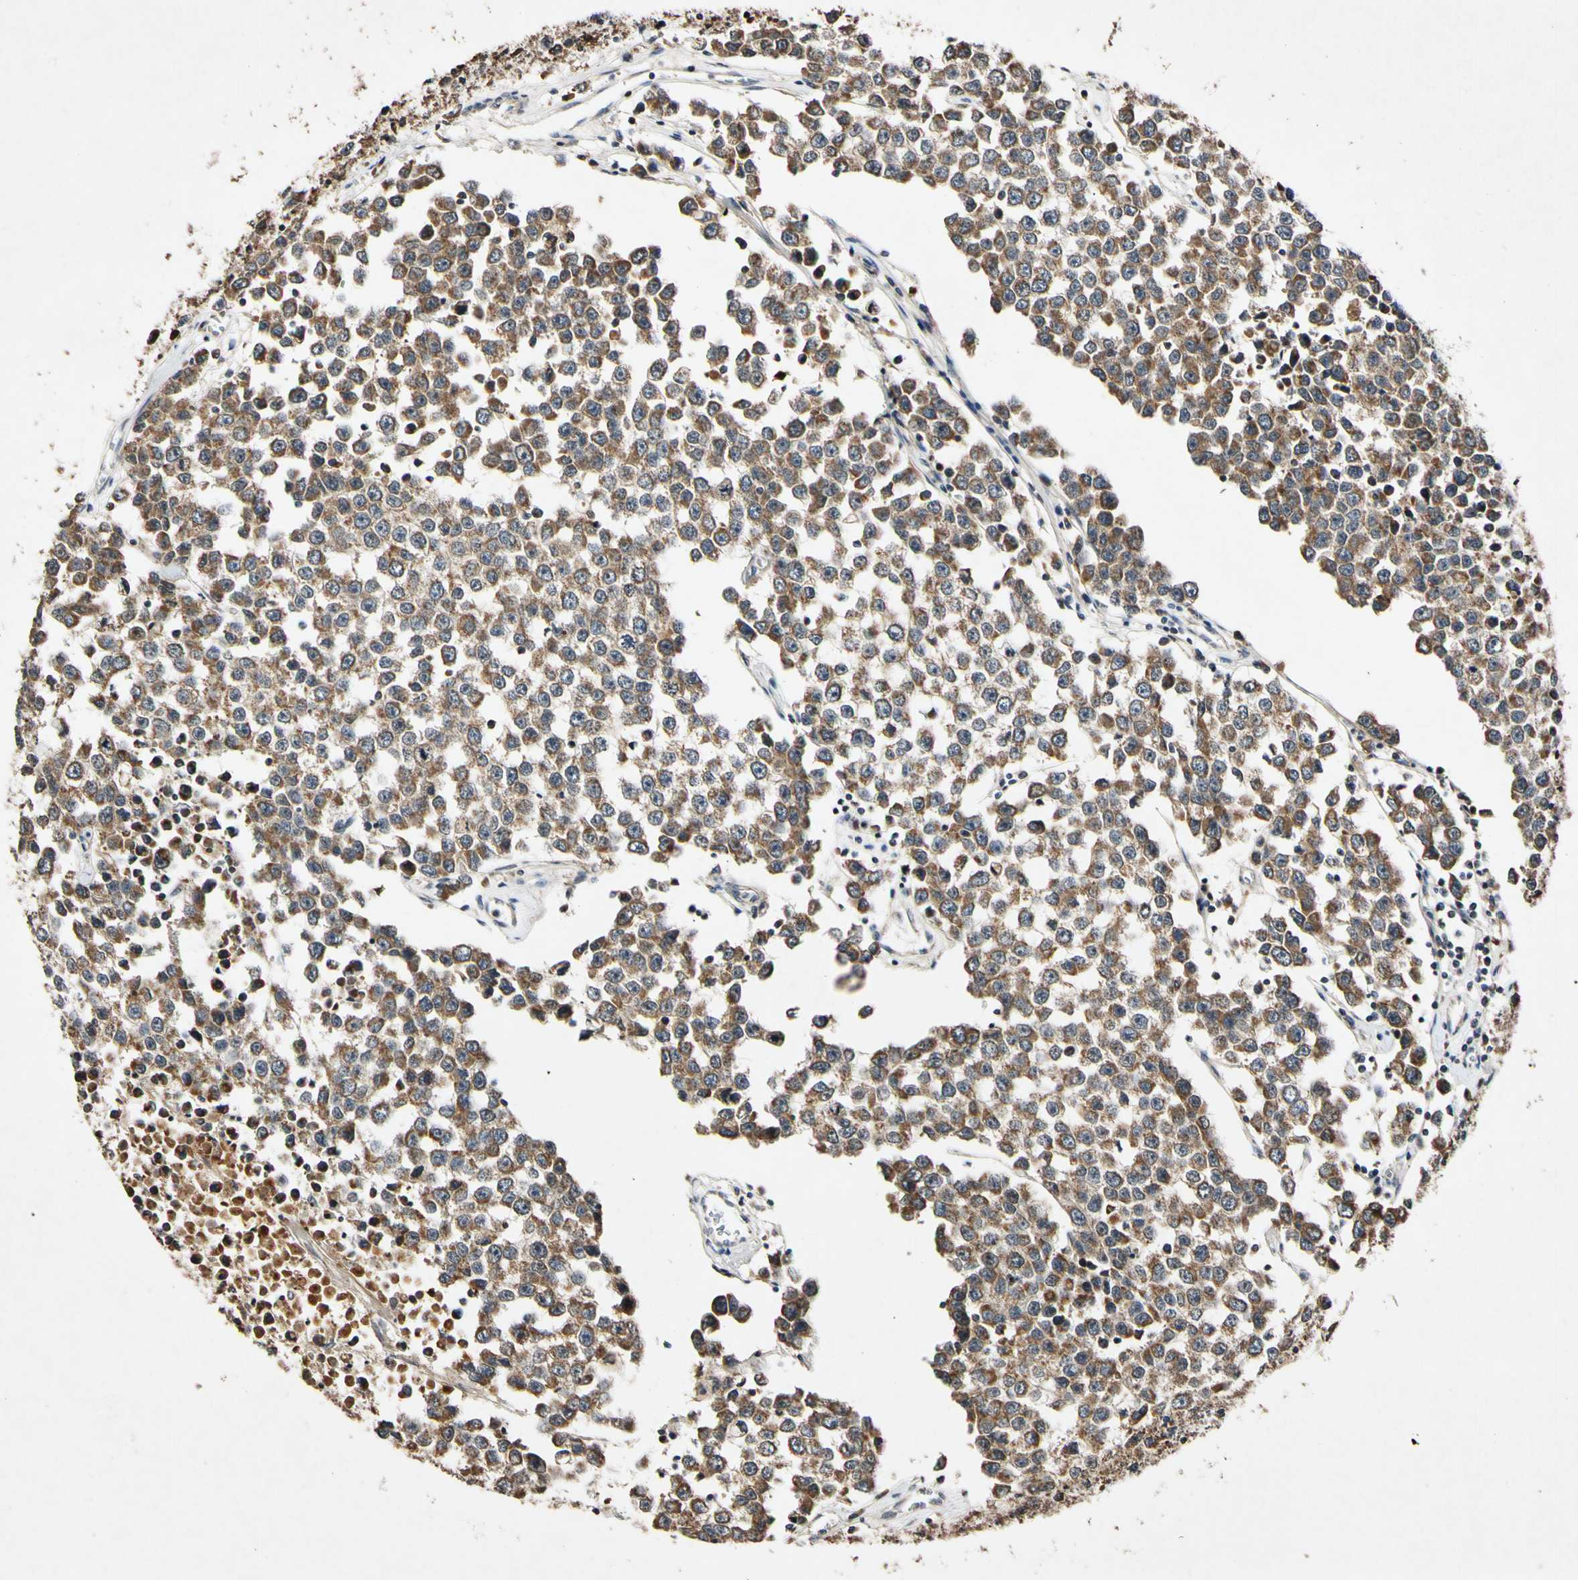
{"staining": {"intensity": "moderate", "quantity": ">75%", "location": "cytoplasmic/membranous"}, "tissue": "testis cancer", "cell_type": "Tumor cells", "image_type": "cancer", "snomed": [{"axis": "morphology", "description": "Seminoma, NOS"}, {"axis": "morphology", "description": "Carcinoma, Embryonal, NOS"}, {"axis": "topography", "description": "Testis"}], "caption": "This histopathology image exhibits immunohistochemistry (IHC) staining of human testis cancer (seminoma), with medium moderate cytoplasmic/membranous positivity in approximately >75% of tumor cells.", "gene": "PLAT", "patient": {"sex": "male", "age": 52}}